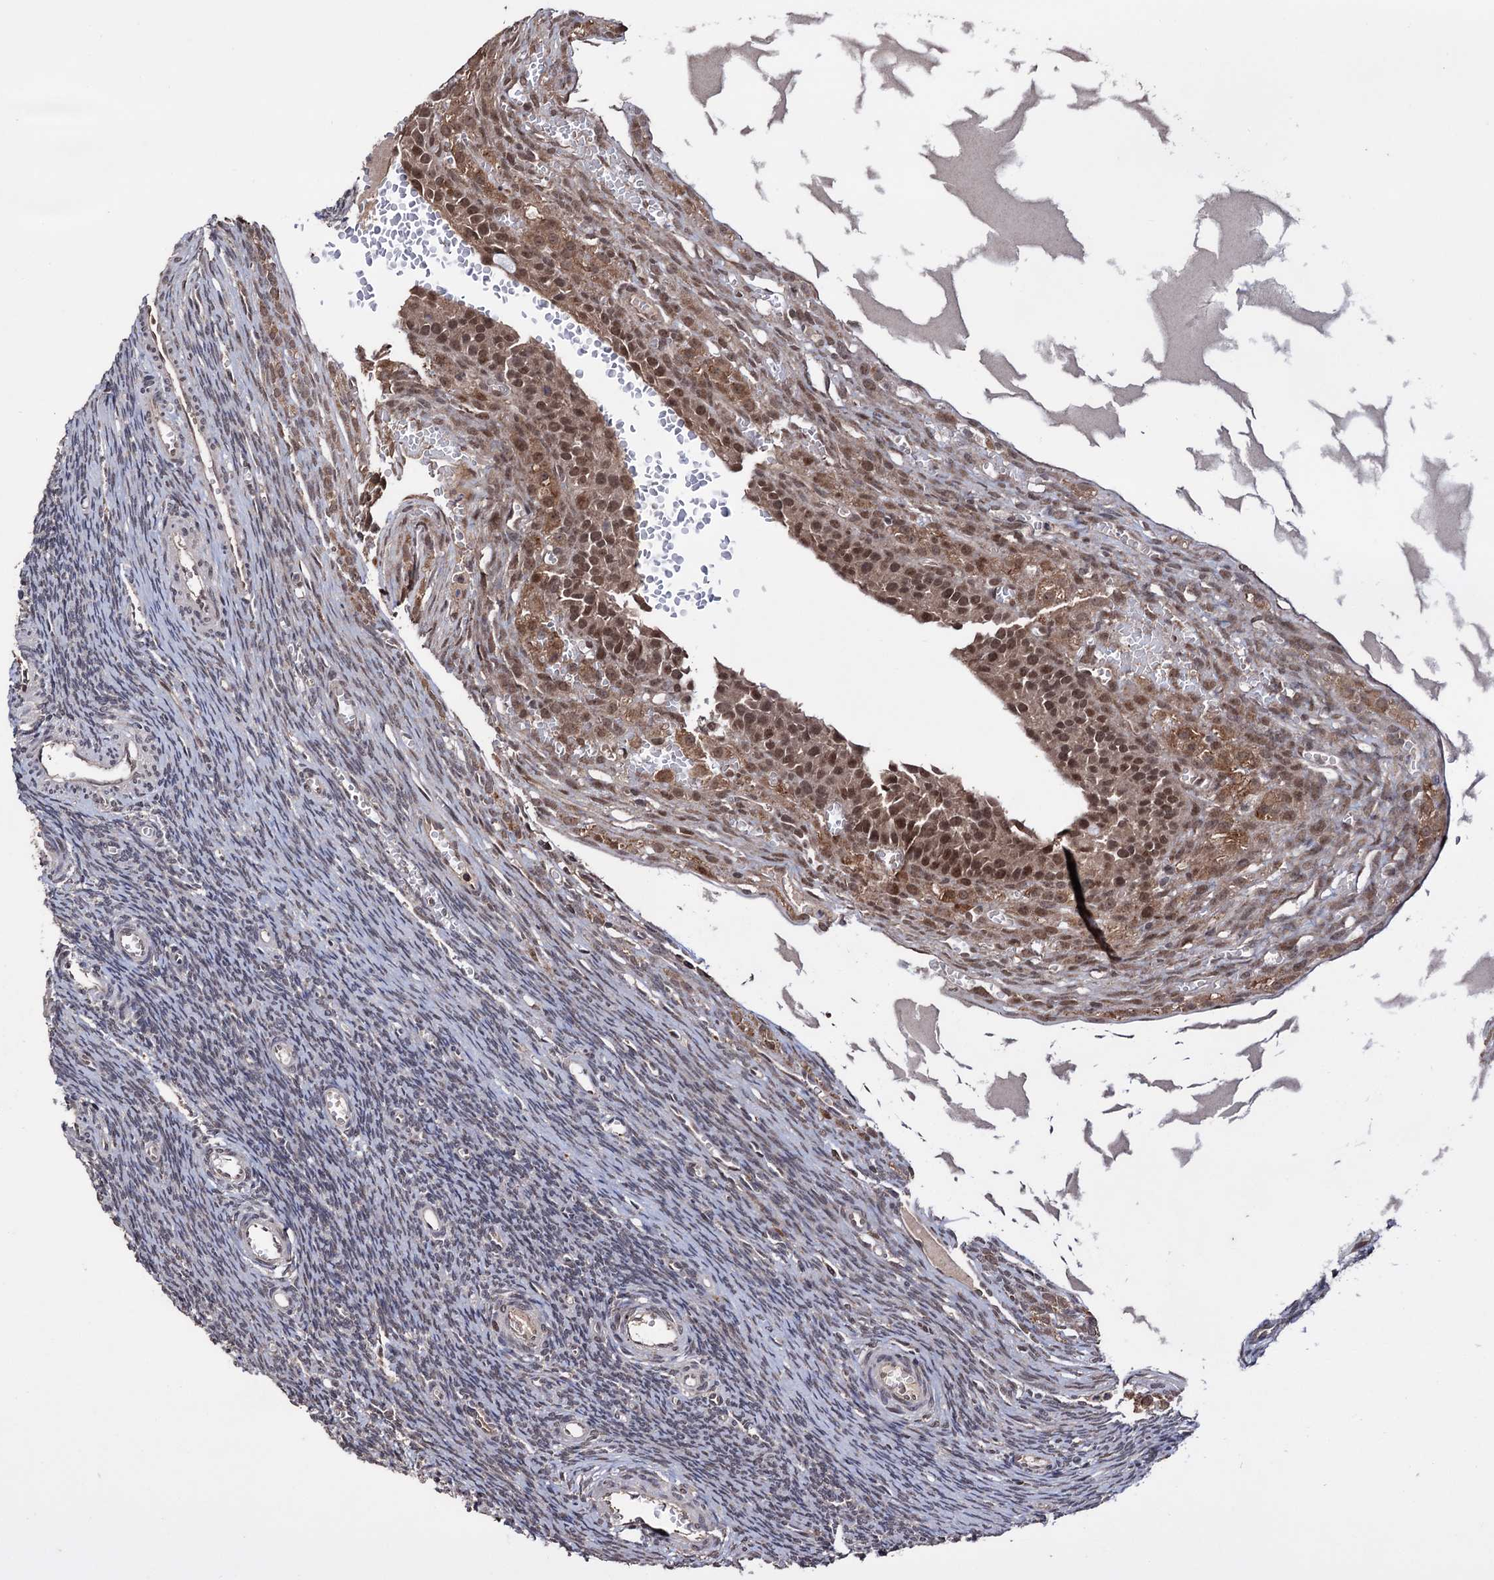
{"staining": {"intensity": "negative", "quantity": "none", "location": "none"}, "tissue": "ovary", "cell_type": "Ovarian stroma cells", "image_type": "normal", "snomed": [{"axis": "morphology", "description": "Normal tissue, NOS"}, {"axis": "topography", "description": "Ovary"}], "caption": "DAB immunohistochemical staining of benign human ovary reveals no significant staining in ovarian stroma cells. (DAB immunohistochemistry (IHC), high magnification).", "gene": "KLF5", "patient": {"sex": "female", "age": 39}}